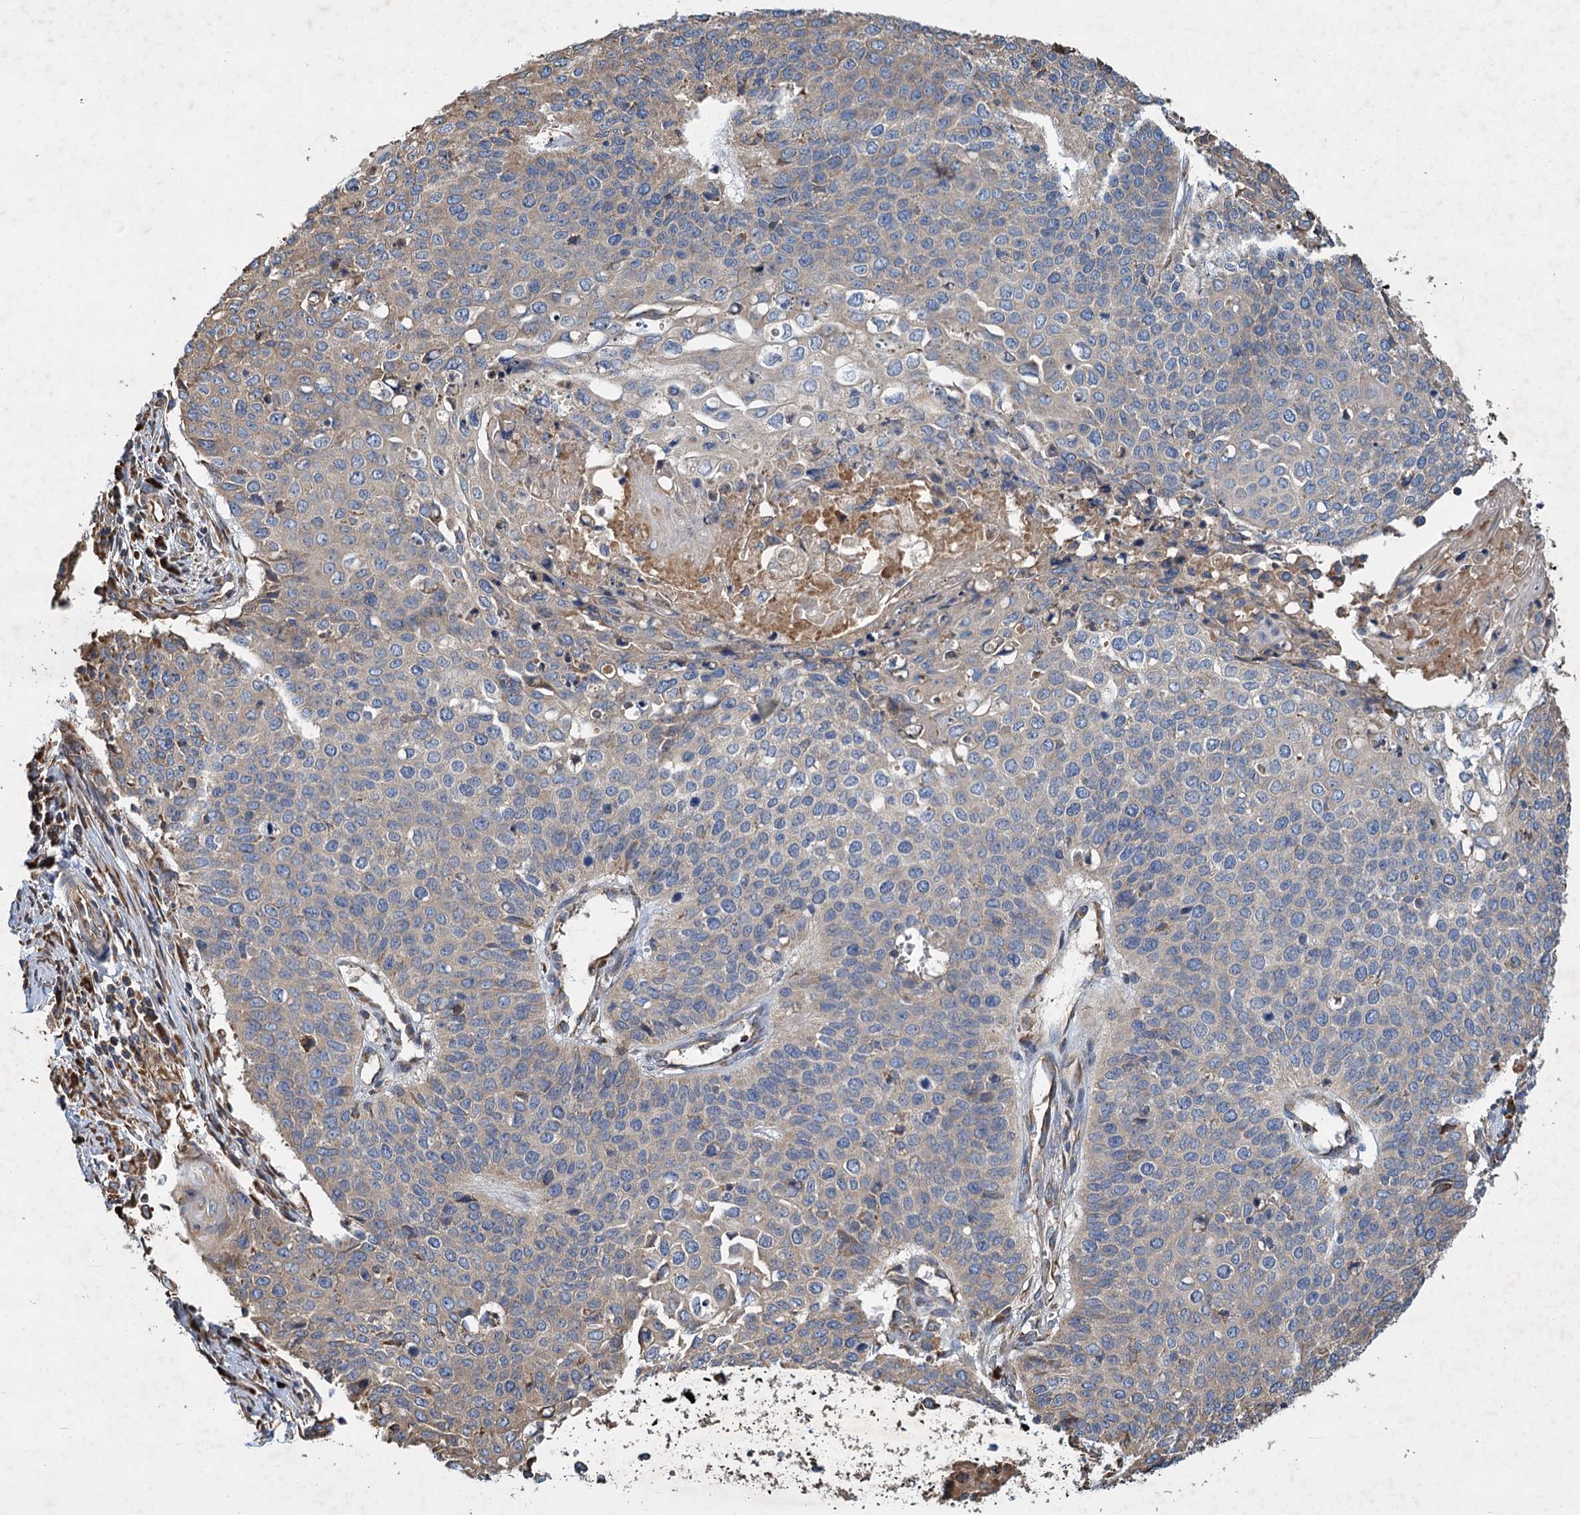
{"staining": {"intensity": "weak", "quantity": "25%-75%", "location": "cytoplasmic/membranous"}, "tissue": "cervical cancer", "cell_type": "Tumor cells", "image_type": "cancer", "snomed": [{"axis": "morphology", "description": "Squamous cell carcinoma, NOS"}, {"axis": "topography", "description": "Cervix"}], "caption": "Cervical cancer was stained to show a protein in brown. There is low levels of weak cytoplasmic/membranous expression in about 25%-75% of tumor cells. The staining was performed using DAB, with brown indicating positive protein expression. Nuclei are stained blue with hematoxylin.", "gene": "LINS1", "patient": {"sex": "female", "age": 39}}